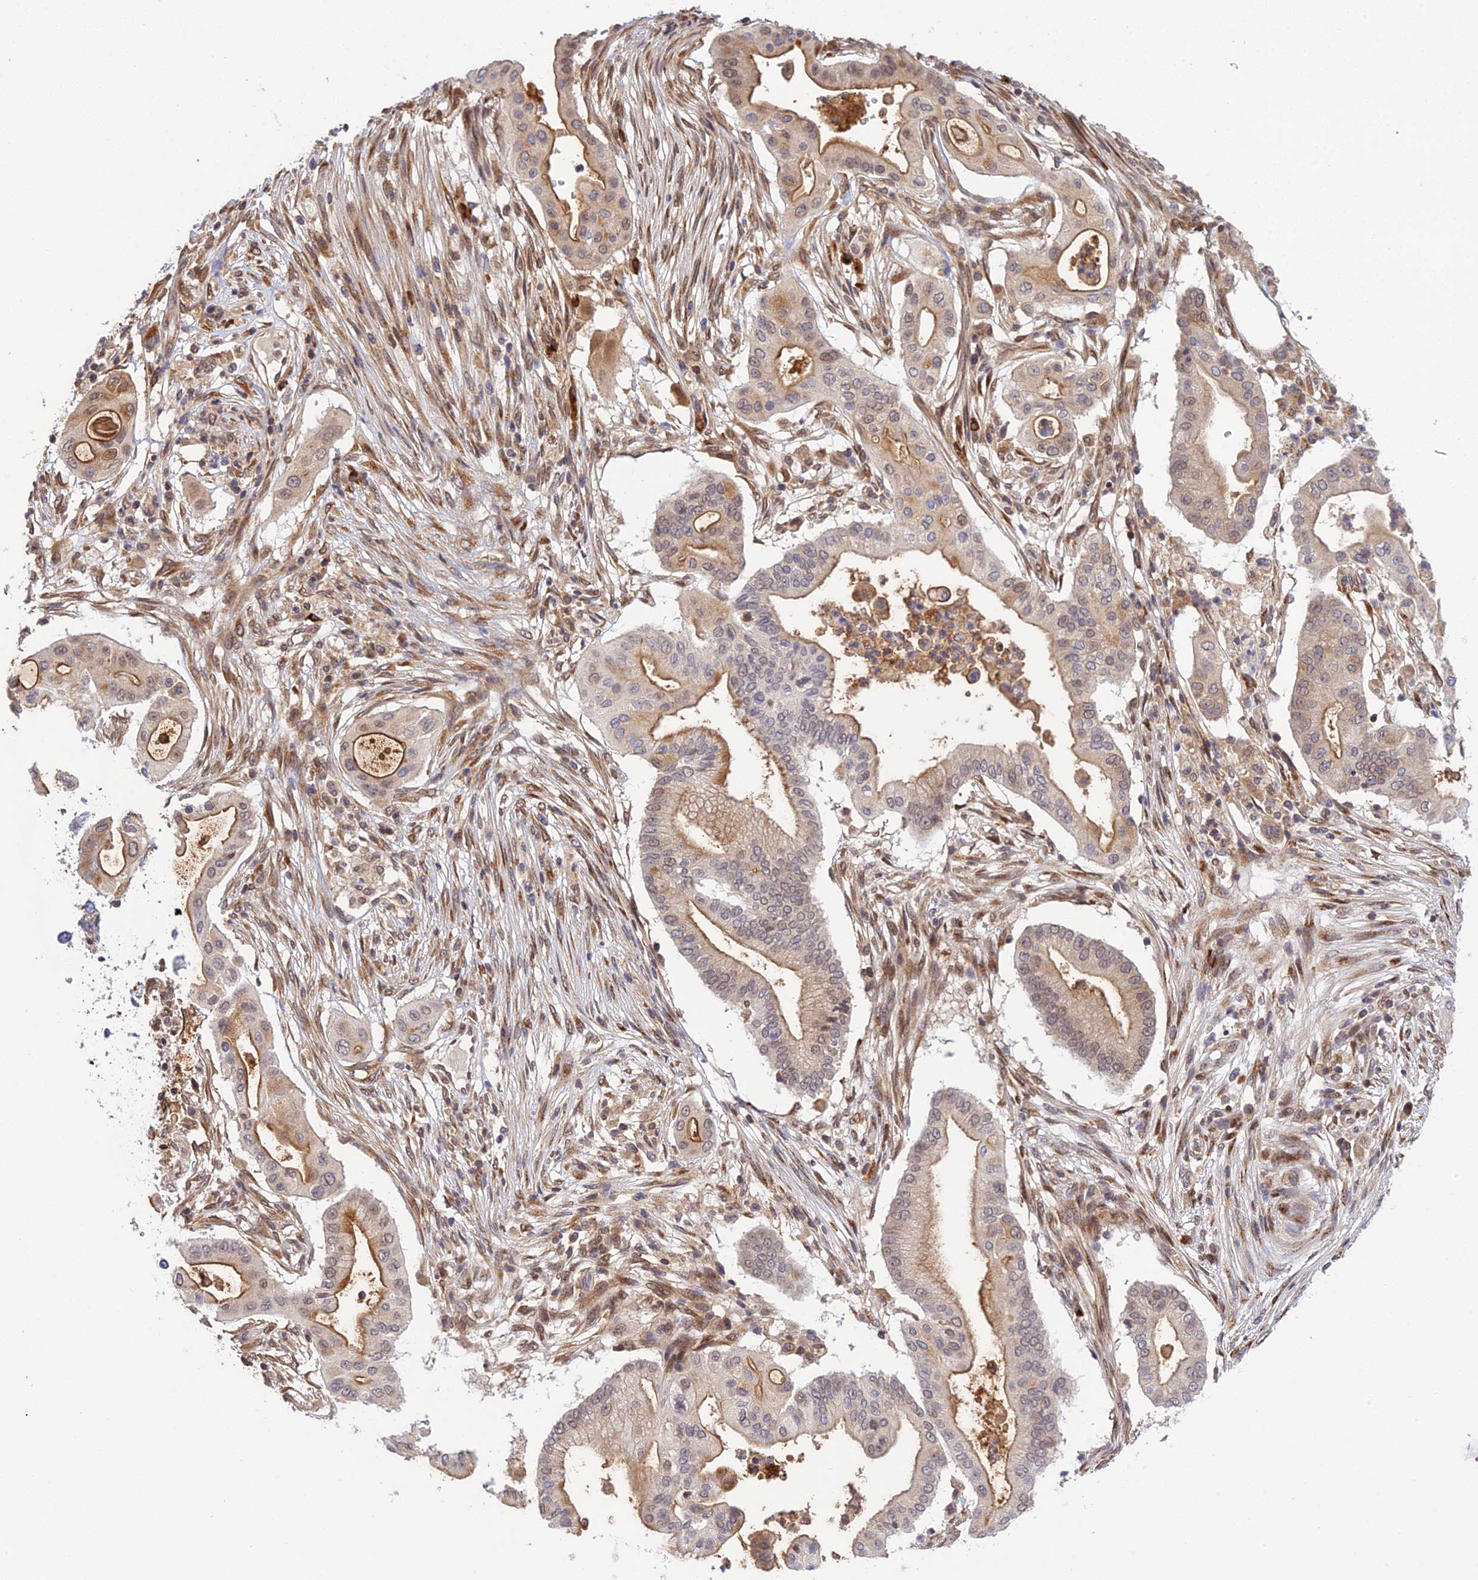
{"staining": {"intensity": "weak", "quantity": ">75%", "location": "cytoplasmic/membranous,nuclear"}, "tissue": "pancreatic cancer", "cell_type": "Tumor cells", "image_type": "cancer", "snomed": [{"axis": "morphology", "description": "Adenocarcinoma, NOS"}, {"axis": "topography", "description": "Pancreas"}], "caption": "There is low levels of weak cytoplasmic/membranous and nuclear expression in tumor cells of pancreatic cancer, as demonstrated by immunohistochemical staining (brown color).", "gene": "SNX17", "patient": {"sex": "male", "age": 68}}